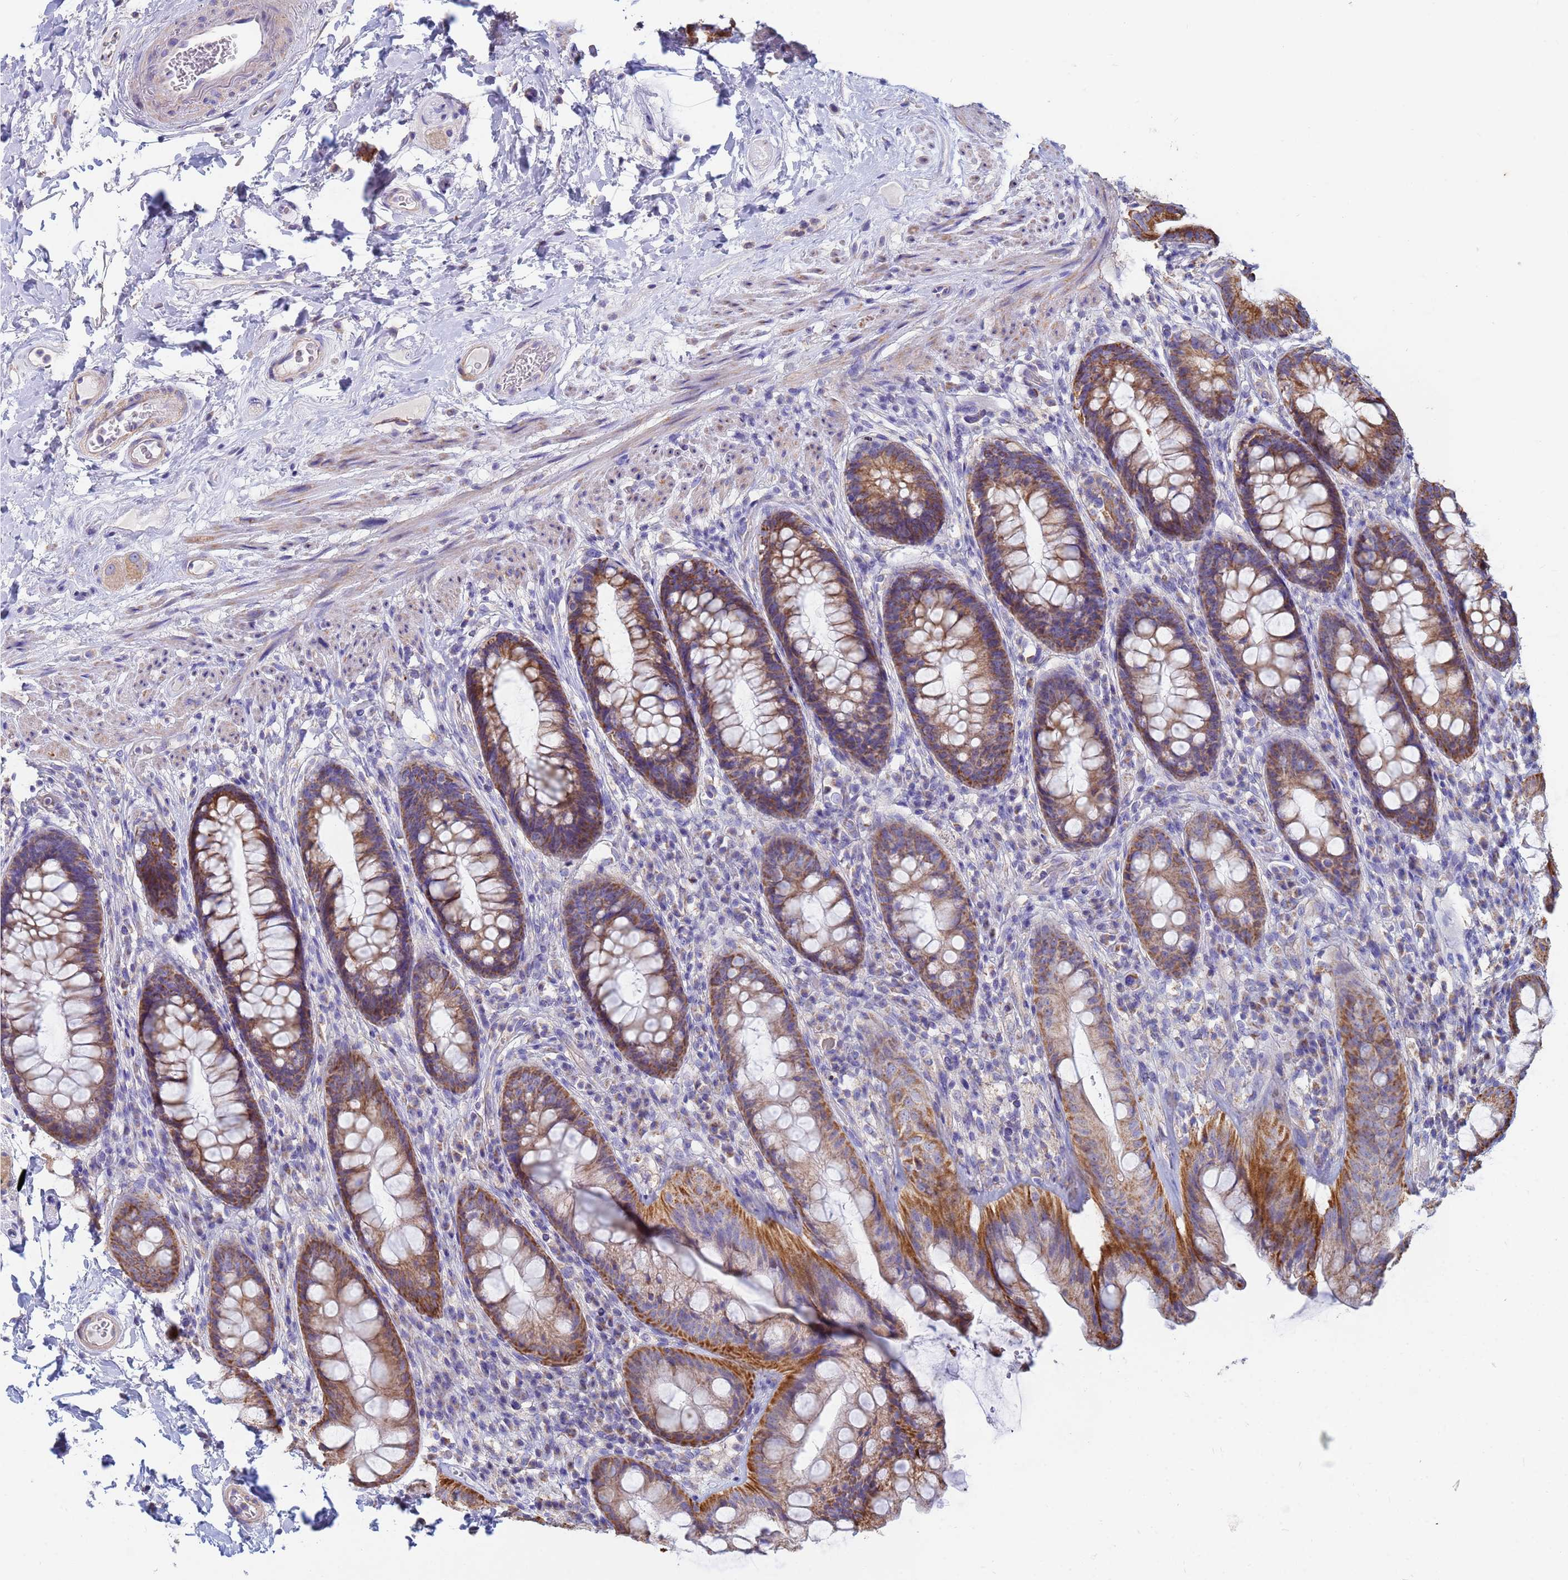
{"staining": {"intensity": "strong", "quantity": ">75%", "location": "cytoplasmic/membranous"}, "tissue": "rectum", "cell_type": "Glandular cells", "image_type": "normal", "snomed": [{"axis": "morphology", "description": "Normal tissue, NOS"}, {"axis": "topography", "description": "Rectum"}], "caption": "Protein expression analysis of benign rectum exhibits strong cytoplasmic/membranous positivity in about >75% of glandular cells. (DAB (3,3'-diaminobenzidine) = brown stain, brightfield microscopy at high magnification).", "gene": "UQCRHL", "patient": {"sex": "male", "age": 74}}